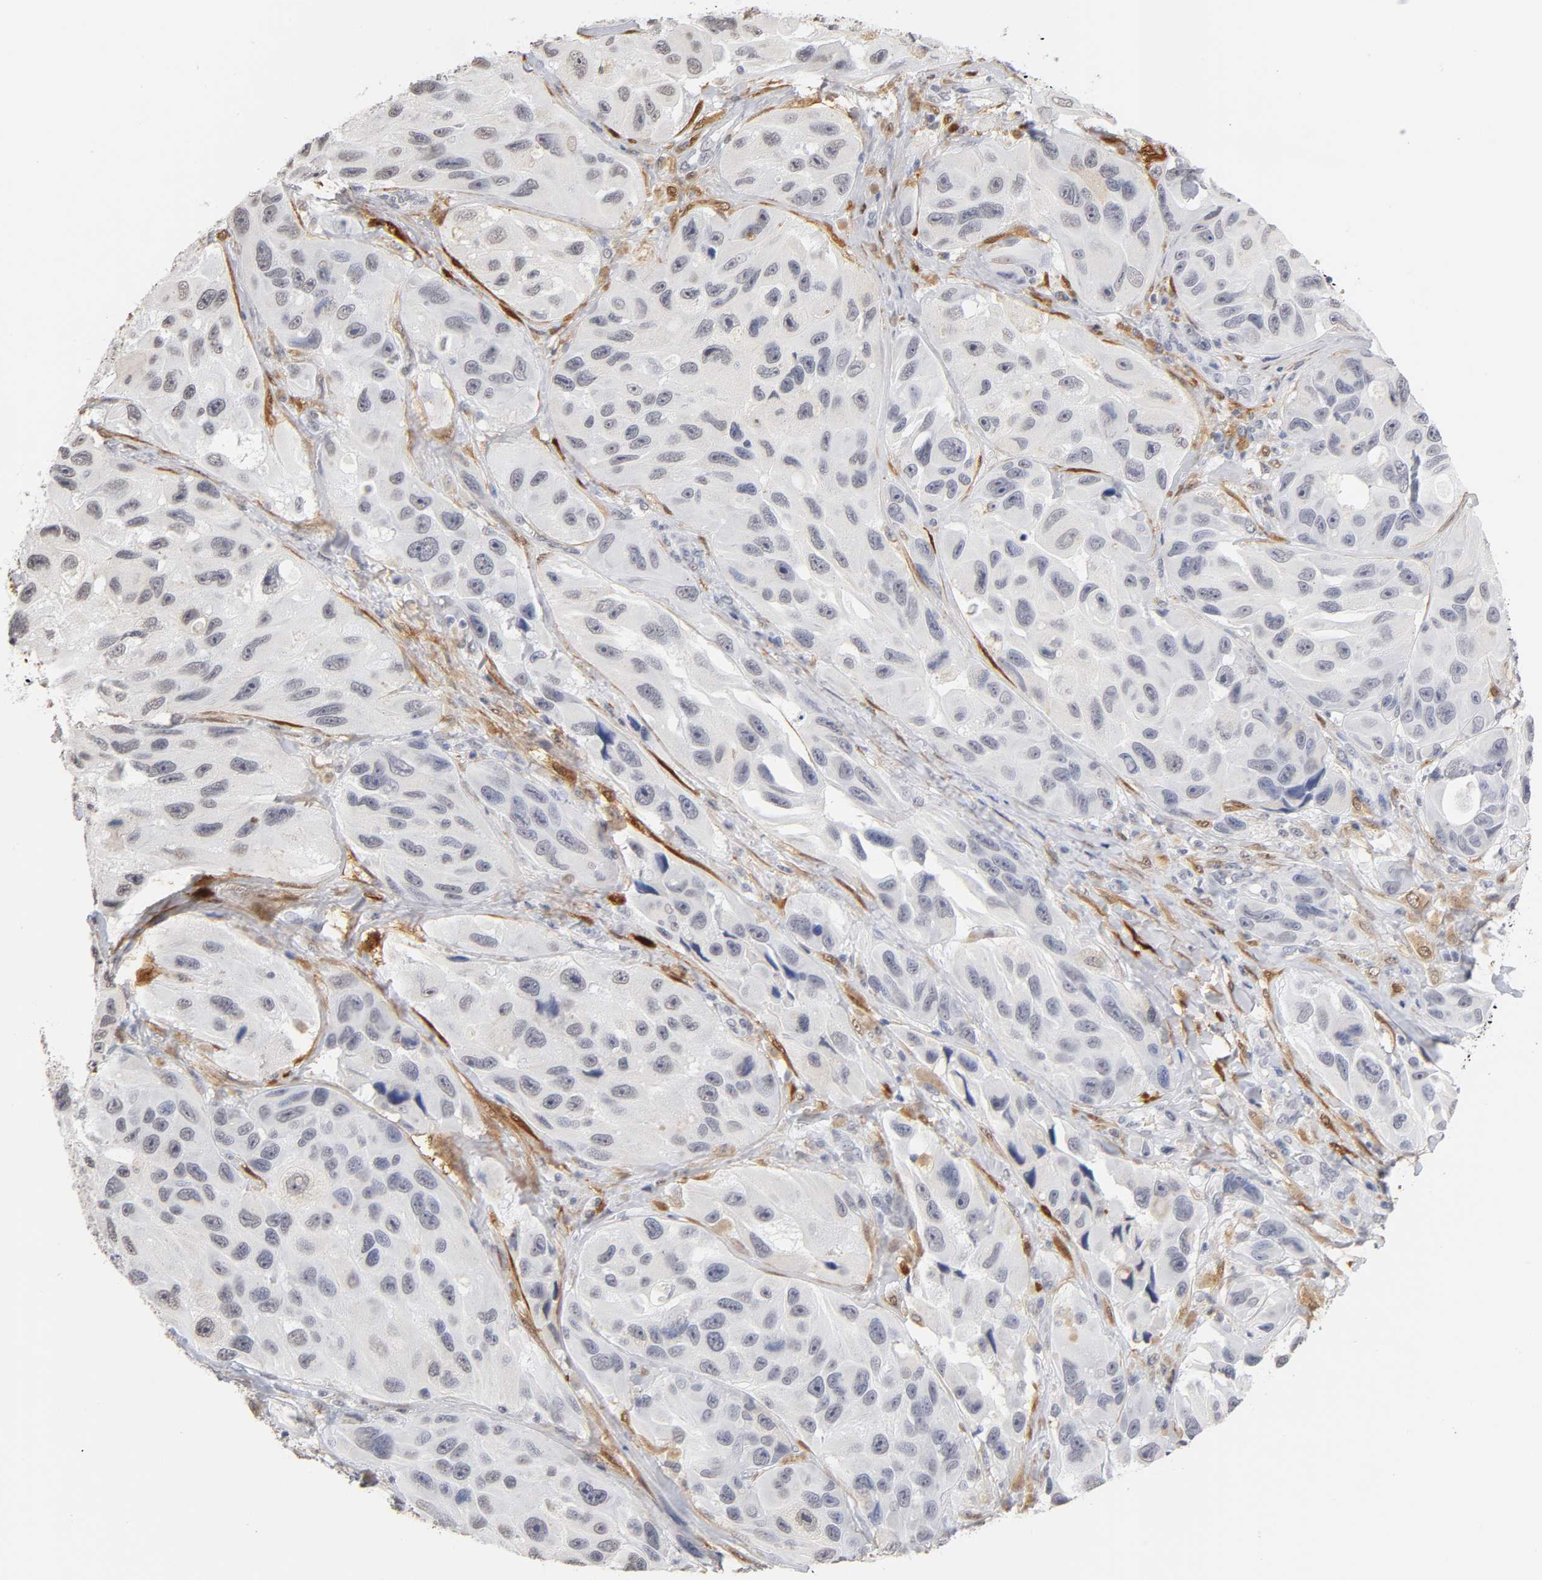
{"staining": {"intensity": "negative", "quantity": "none", "location": "none"}, "tissue": "melanoma", "cell_type": "Tumor cells", "image_type": "cancer", "snomed": [{"axis": "morphology", "description": "Malignant melanoma, NOS"}, {"axis": "topography", "description": "Skin"}], "caption": "This photomicrograph is of malignant melanoma stained with IHC to label a protein in brown with the nuclei are counter-stained blue. There is no expression in tumor cells.", "gene": "CRABP2", "patient": {"sex": "female", "age": 73}}